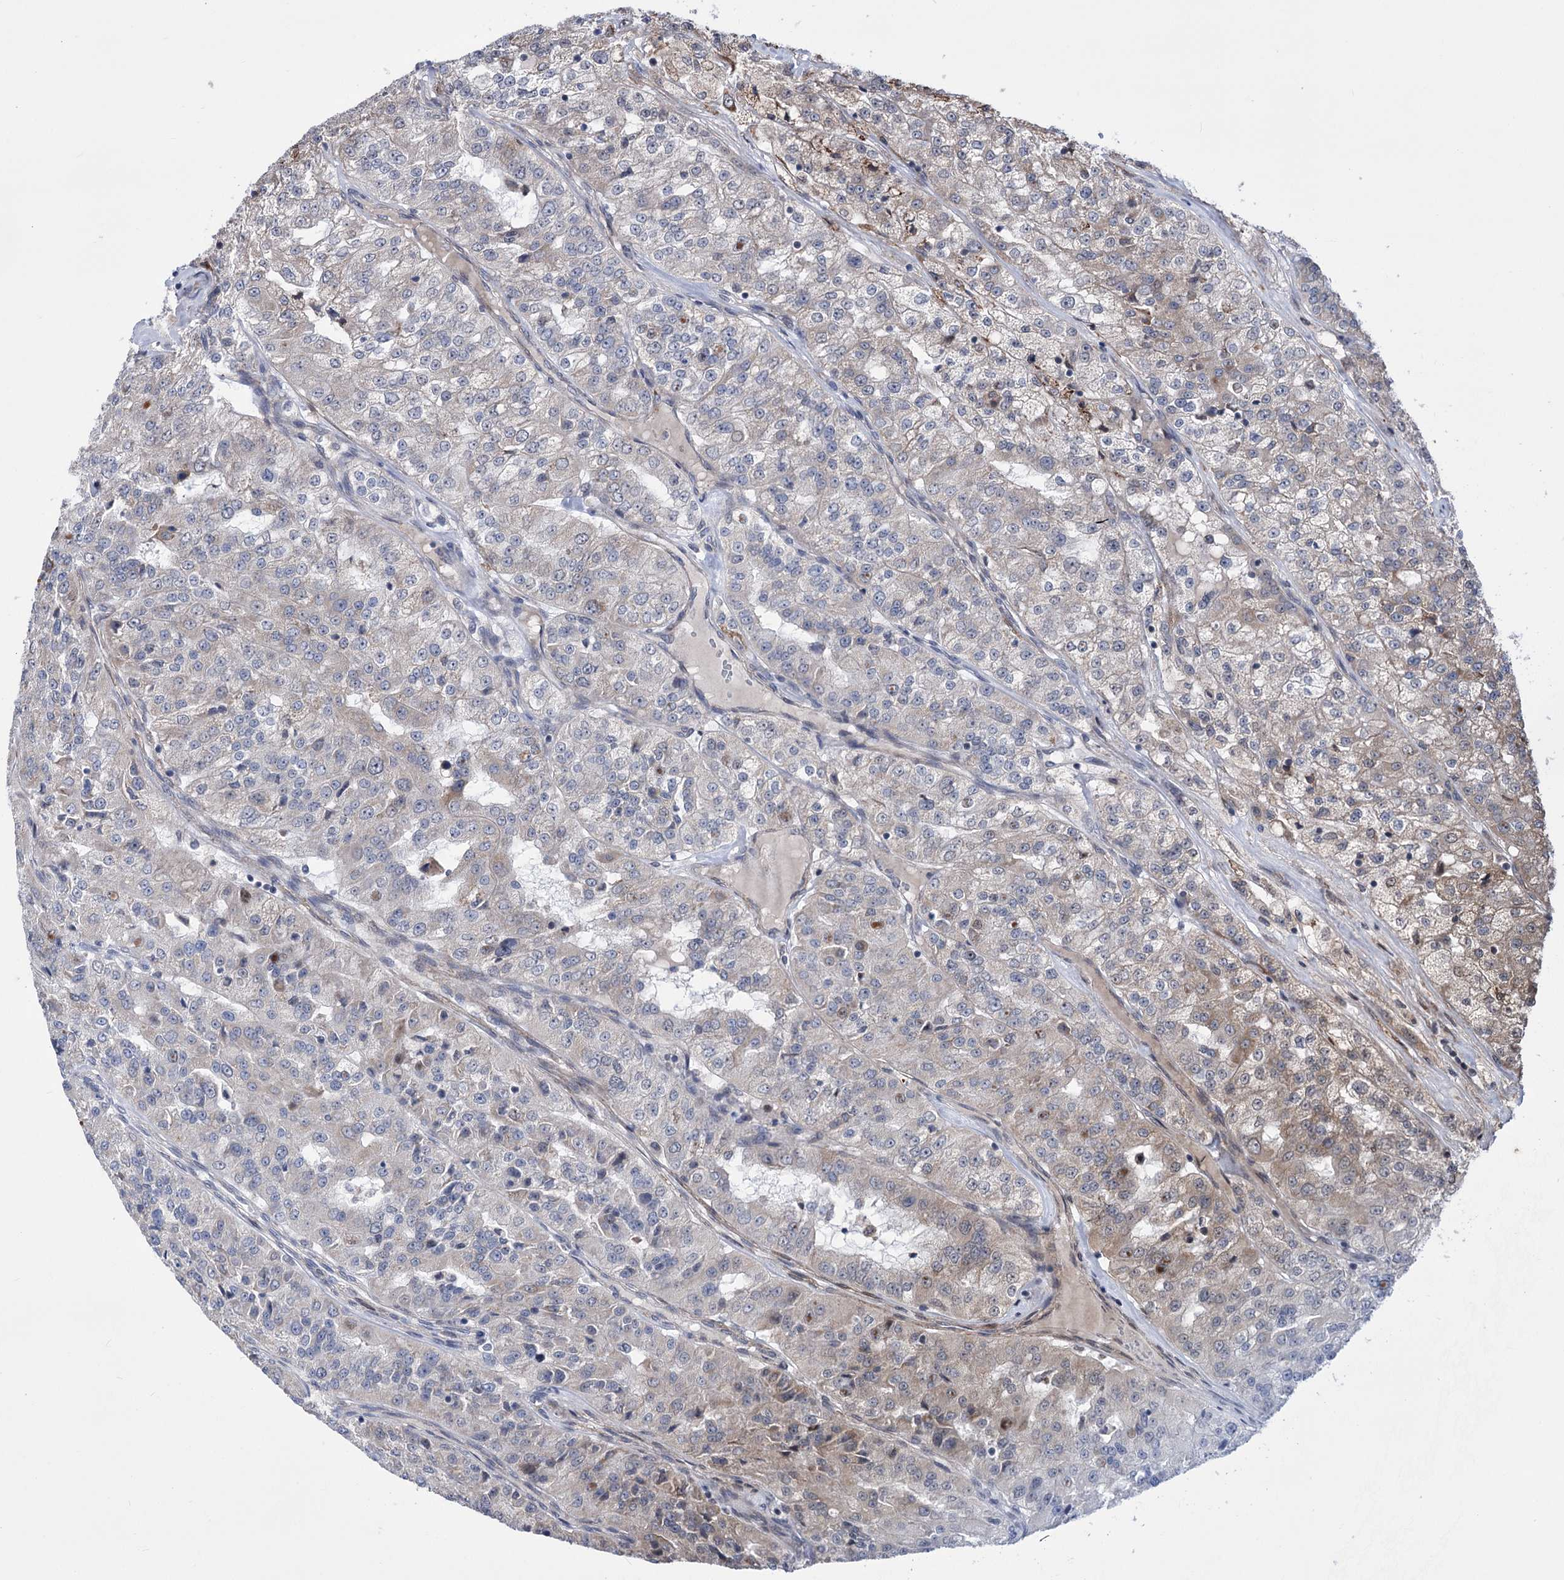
{"staining": {"intensity": "weak", "quantity": "<25%", "location": "cytoplasmic/membranous"}, "tissue": "renal cancer", "cell_type": "Tumor cells", "image_type": "cancer", "snomed": [{"axis": "morphology", "description": "Adenocarcinoma, NOS"}, {"axis": "topography", "description": "Kidney"}], "caption": "Protein analysis of renal cancer (adenocarcinoma) reveals no significant positivity in tumor cells.", "gene": "PPRC1", "patient": {"sex": "female", "age": 63}}